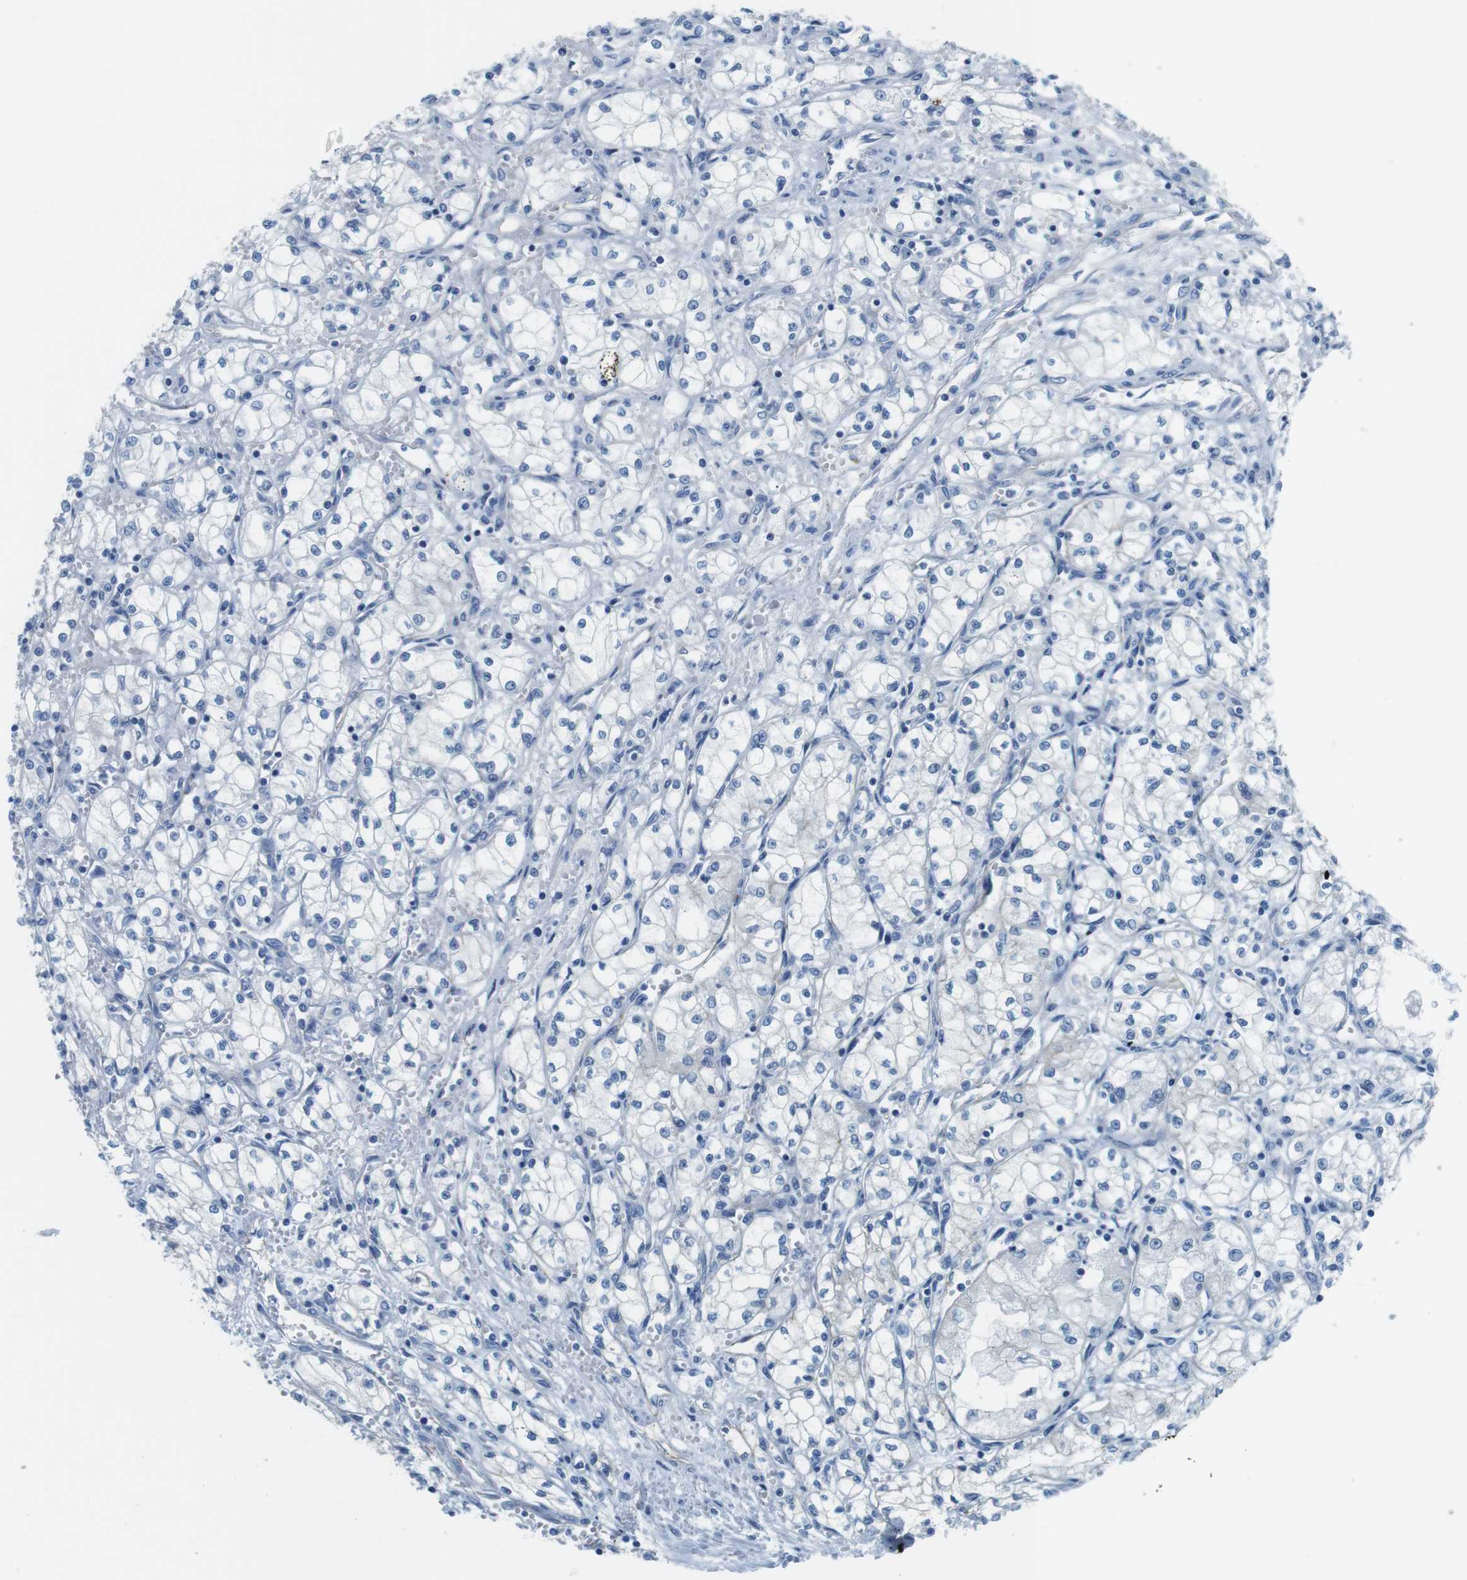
{"staining": {"intensity": "negative", "quantity": "none", "location": "none"}, "tissue": "renal cancer", "cell_type": "Tumor cells", "image_type": "cancer", "snomed": [{"axis": "morphology", "description": "Normal tissue, NOS"}, {"axis": "morphology", "description": "Adenocarcinoma, NOS"}, {"axis": "topography", "description": "Kidney"}], "caption": "This is a histopathology image of immunohistochemistry staining of renal cancer, which shows no staining in tumor cells. (DAB (3,3'-diaminobenzidine) immunohistochemistry (IHC), high magnification).", "gene": "SLC6A6", "patient": {"sex": "male", "age": 59}}